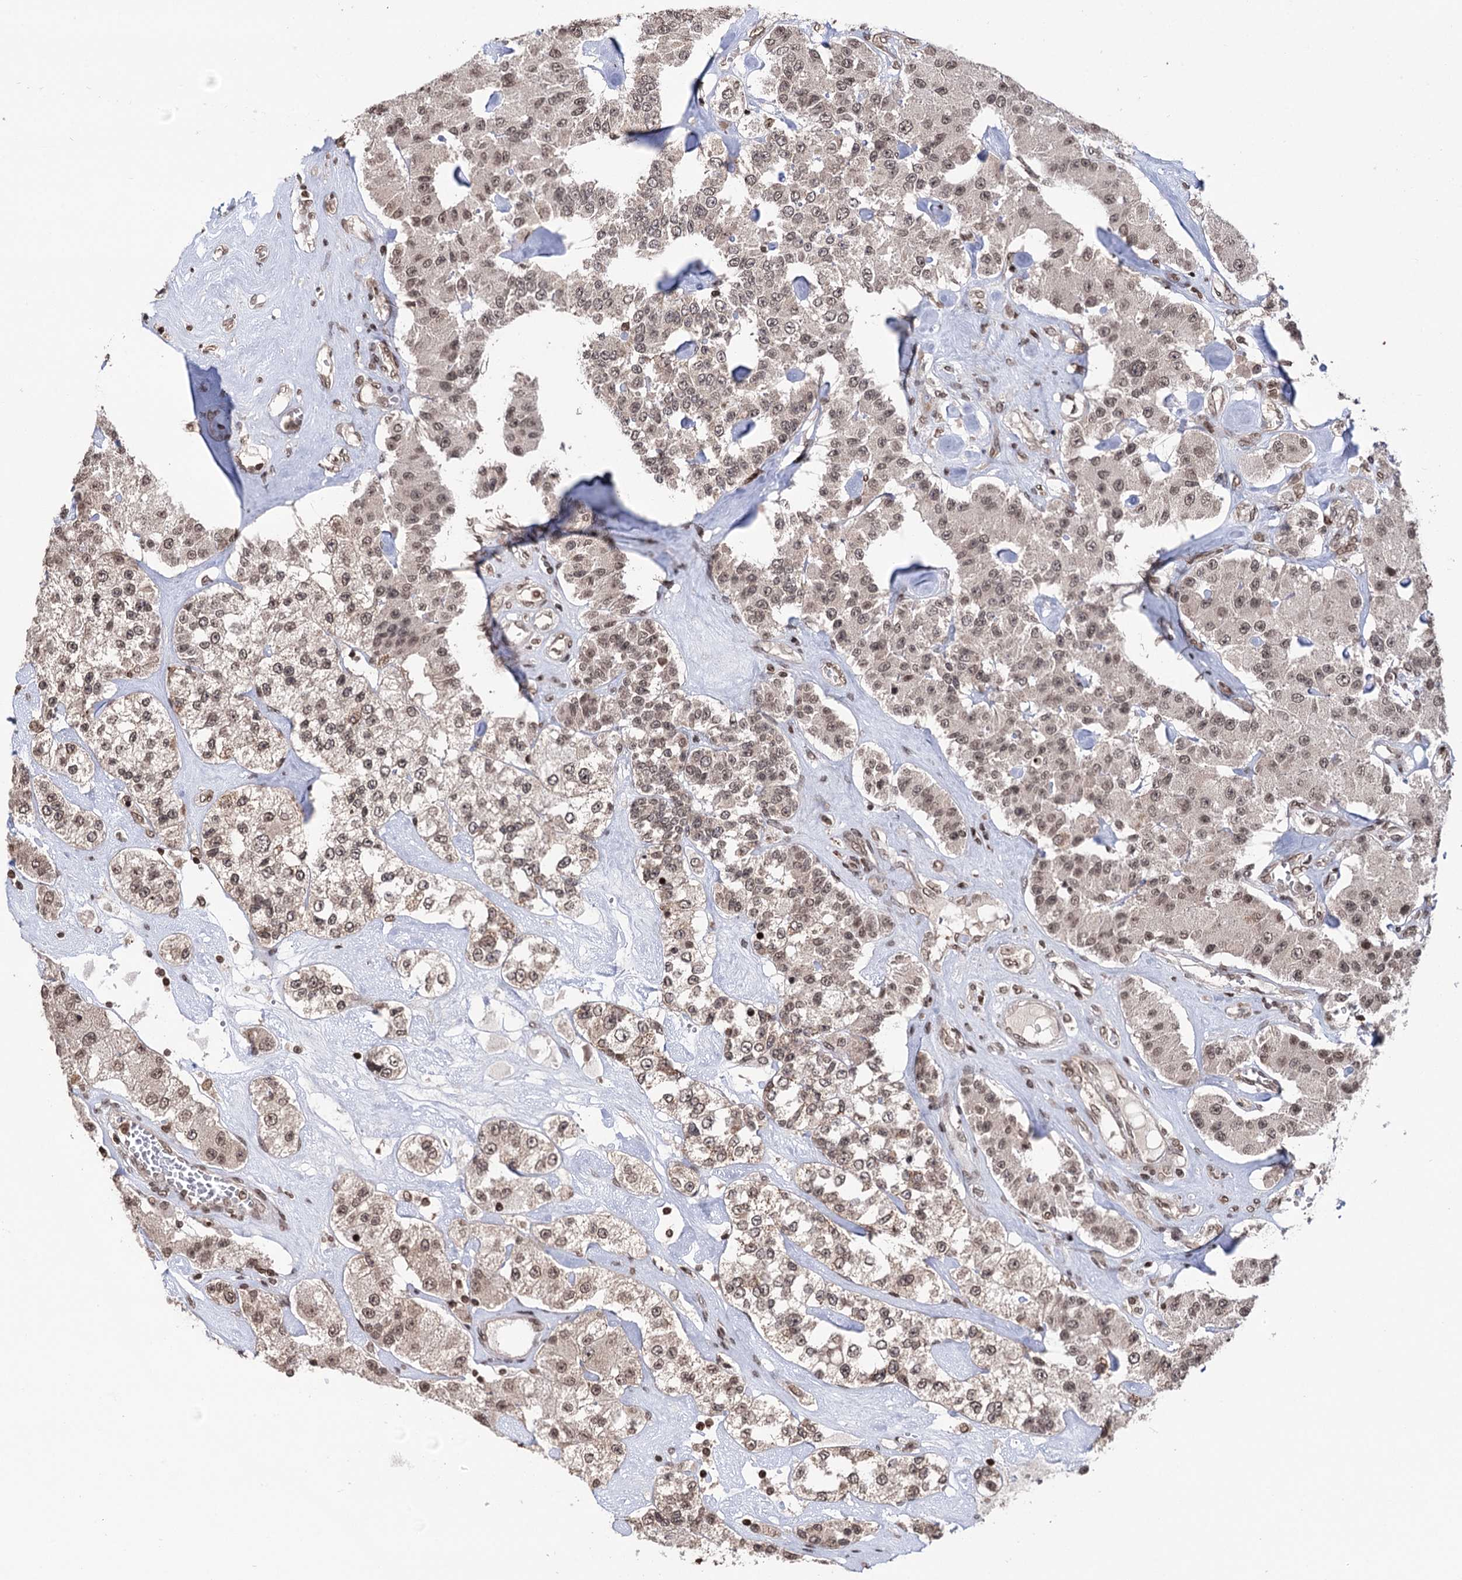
{"staining": {"intensity": "moderate", "quantity": ">75%", "location": "nuclear"}, "tissue": "carcinoid", "cell_type": "Tumor cells", "image_type": "cancer", "snomed": [{"axis": "morphology", "description": "Carcinoid, malignant, NOS"}, {"axis": "topography", "description": "Pancreas"}], "caption": "Immunohistochemical staining of human carcinoid (malignant) exhibits moderate nuclear protein positivity in about >75% of tumor cells.", "gene": "CCDC77", "patient": {"sex": "male", "age": 41}}